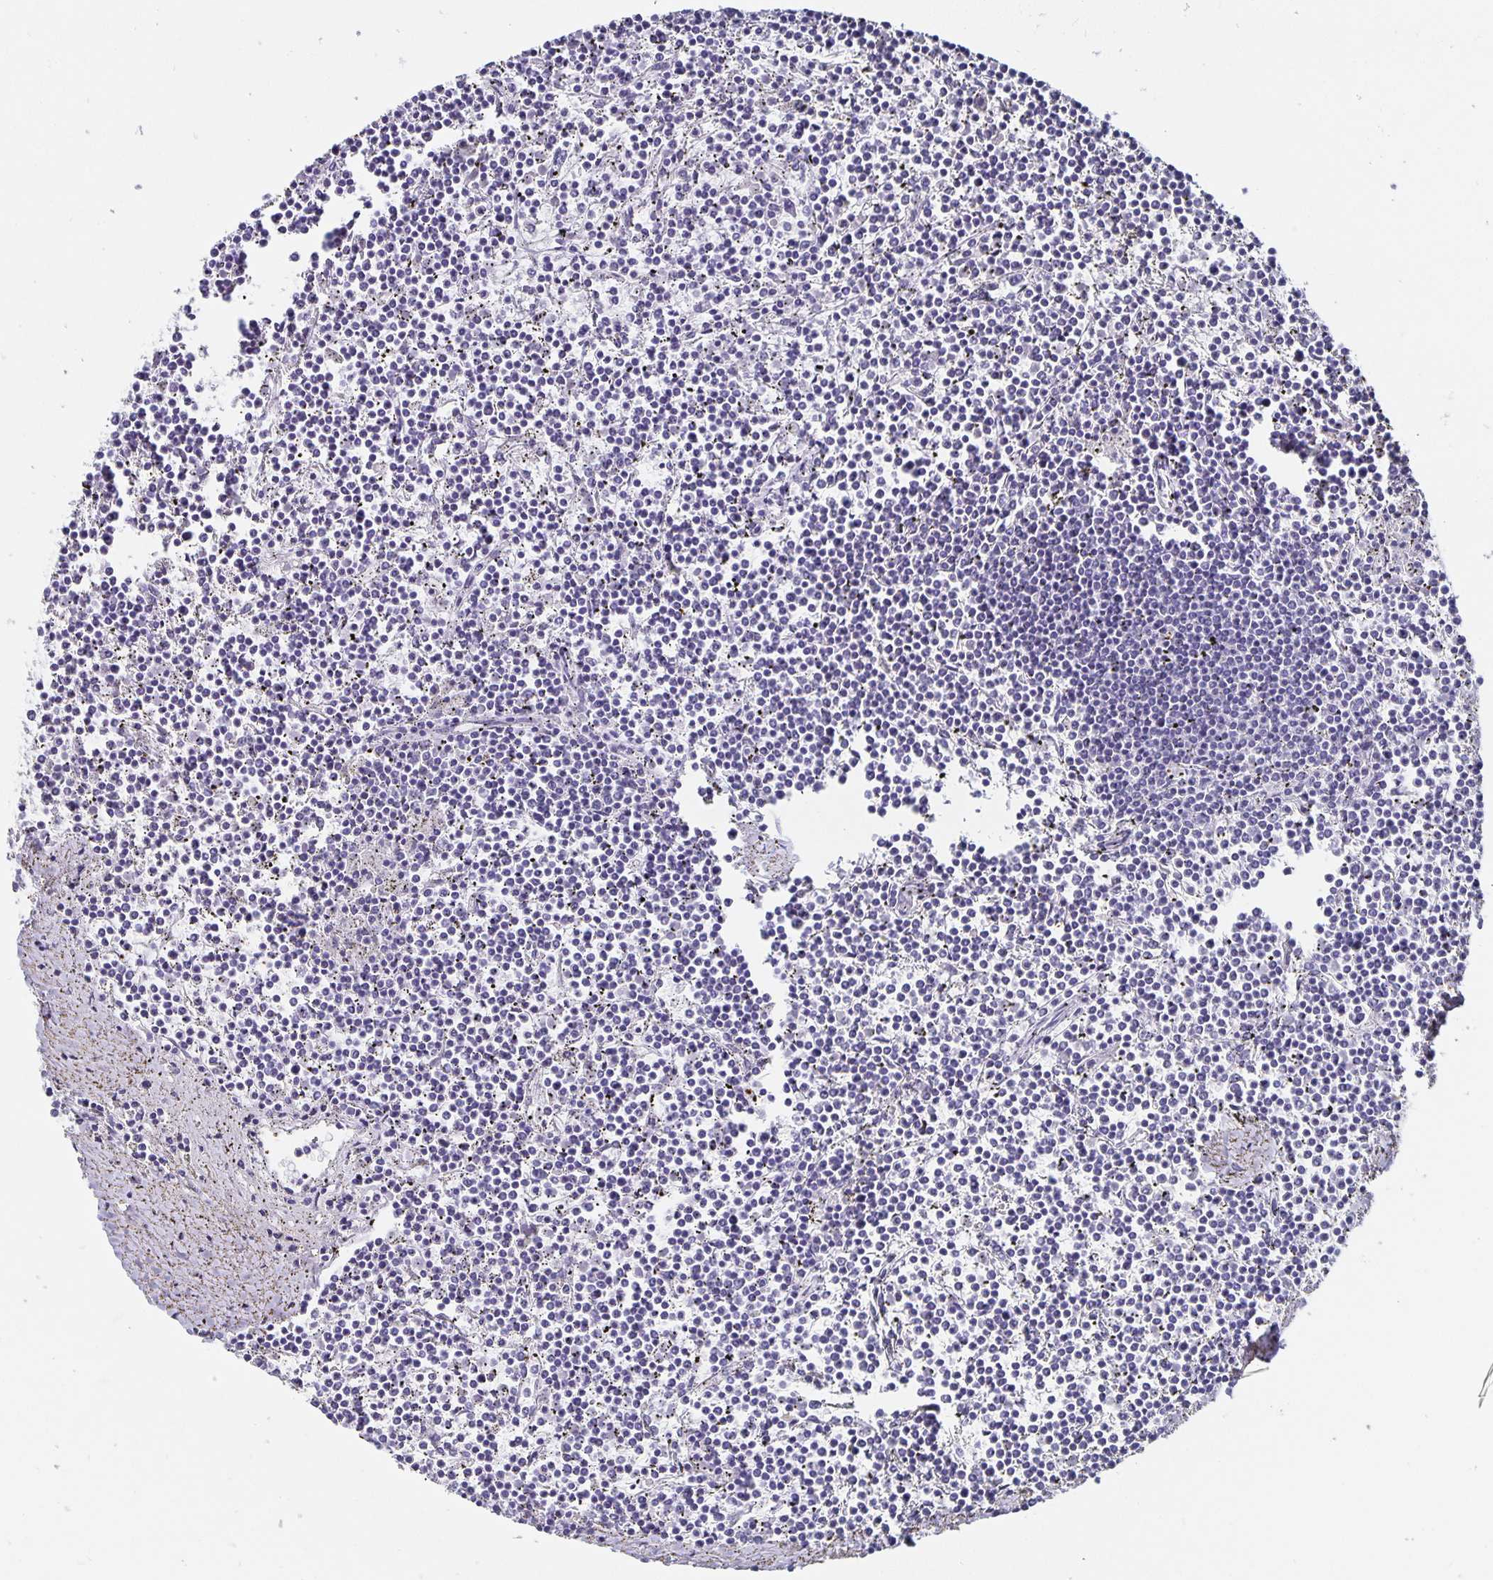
{"staining": {"intensity": "negative", "quantity": "none", "location": "none"}, "tissue": "lymphoma", "cell_type": "Tumor cells", "image_type": "cancer", "snomed": [{"axis": "morphology", "description": "Malignant lymphoma, non-Hodgkin's type, Low grade"}, {"axis": "topography", "description": "Spleen"}], "caption": "Malignant lymphoma, non-Hodgkin's type (low-grade) stained for a protein using immunohistochemistry displays no positivity tumor cells.", "gene": "CHGA", "patient": {"sex": "female", "age": 19}}